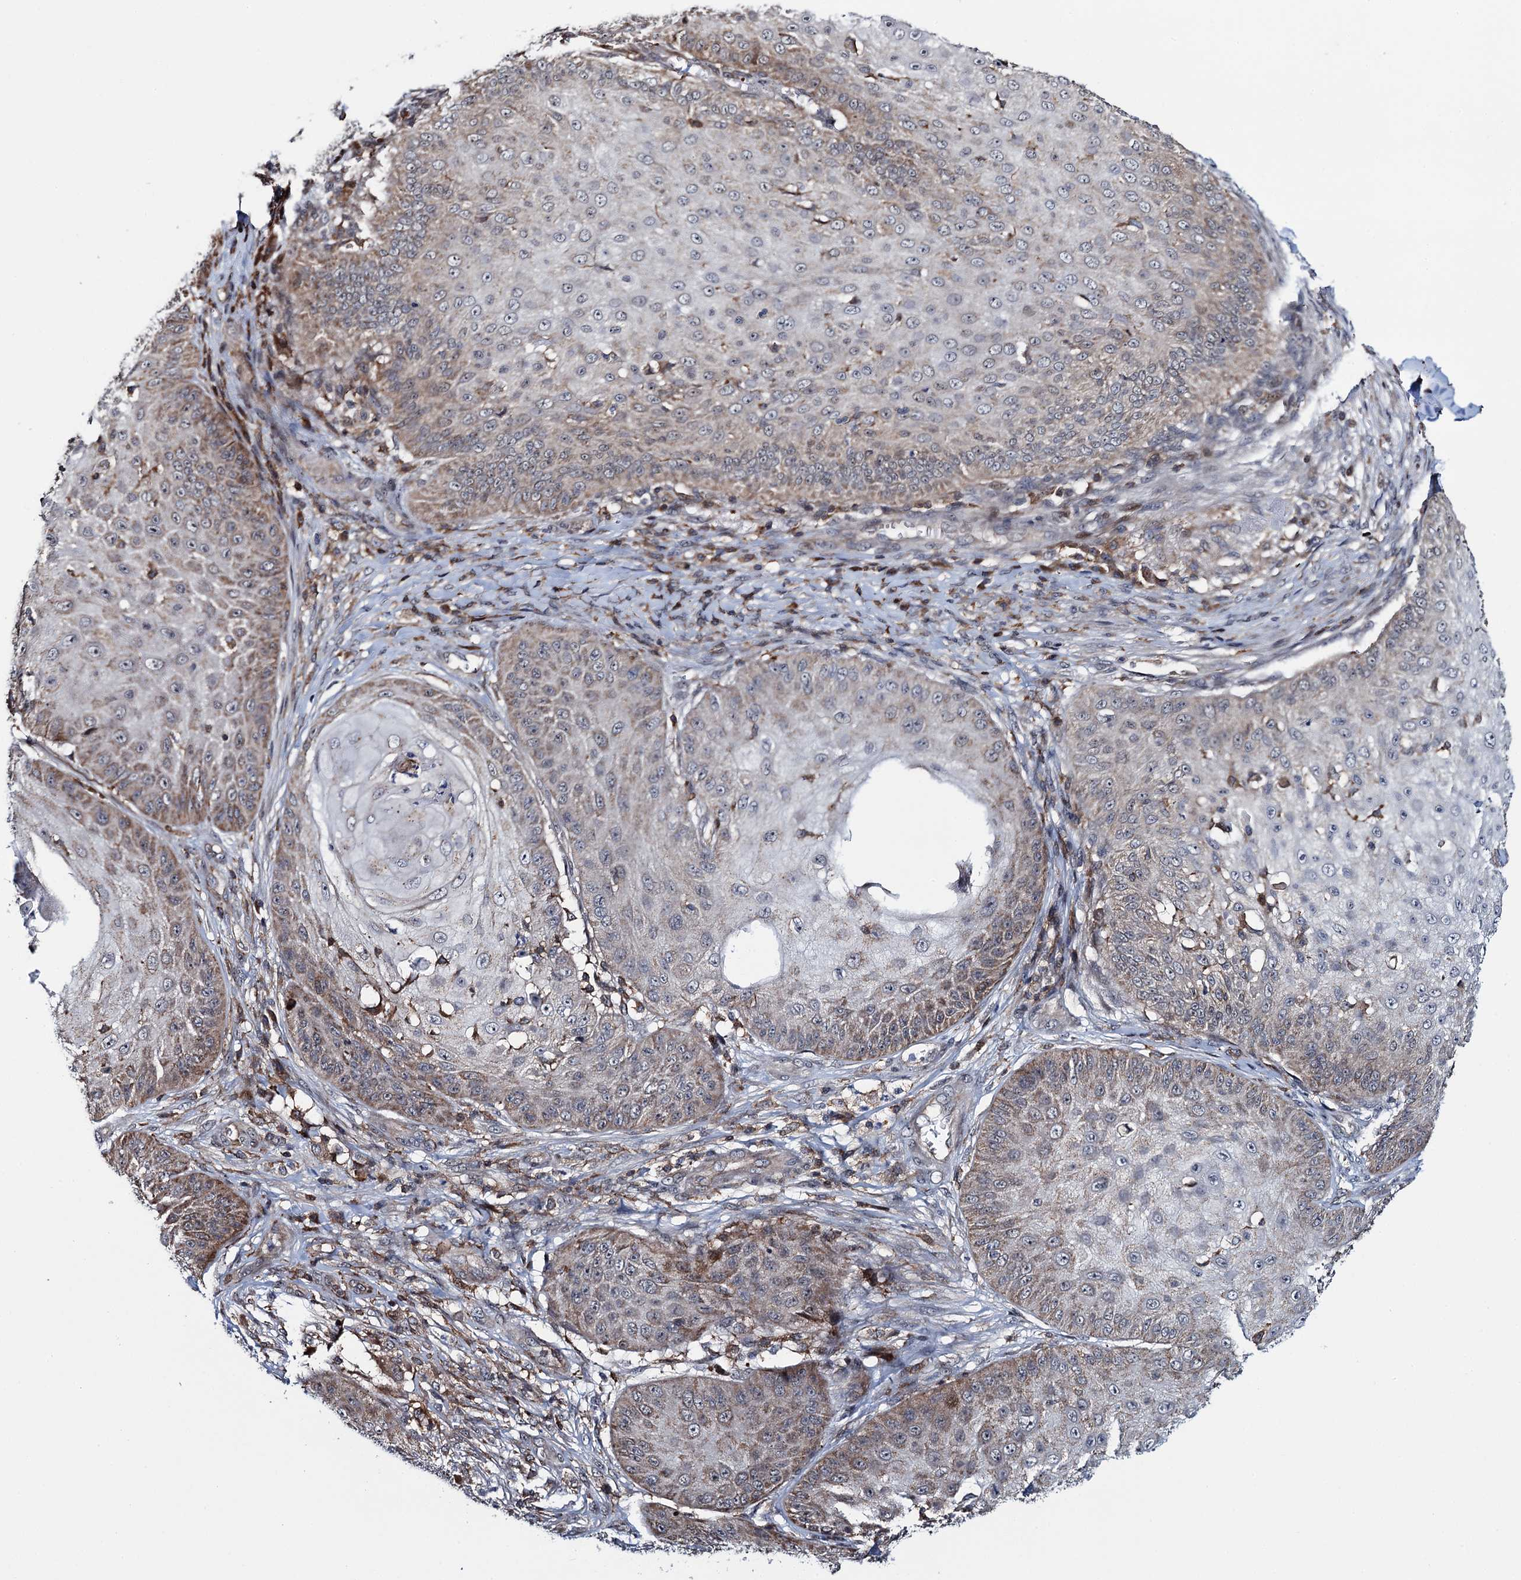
{"staining": {"intensity": "weak", "quantity": "25%-75%", "location": "cytoplasmic/membranous"}, "tissue": "skin cancer", "cell_type": "Tumor cells", "image_type": "cancer", "snomed": [{"axis": "morphology", "description": "Squamous cell carcinoma, NOS"}, {"axis": "topography", "description": "Skin"}], "caption": "The immunohistochemical stain highlights weak cytoplasmic/membranous expression in tumor cells of skin squamous cell carcinoma tissue.", "gene": "CCDC102A", "patient": {"sex": "male", "age": 70}}